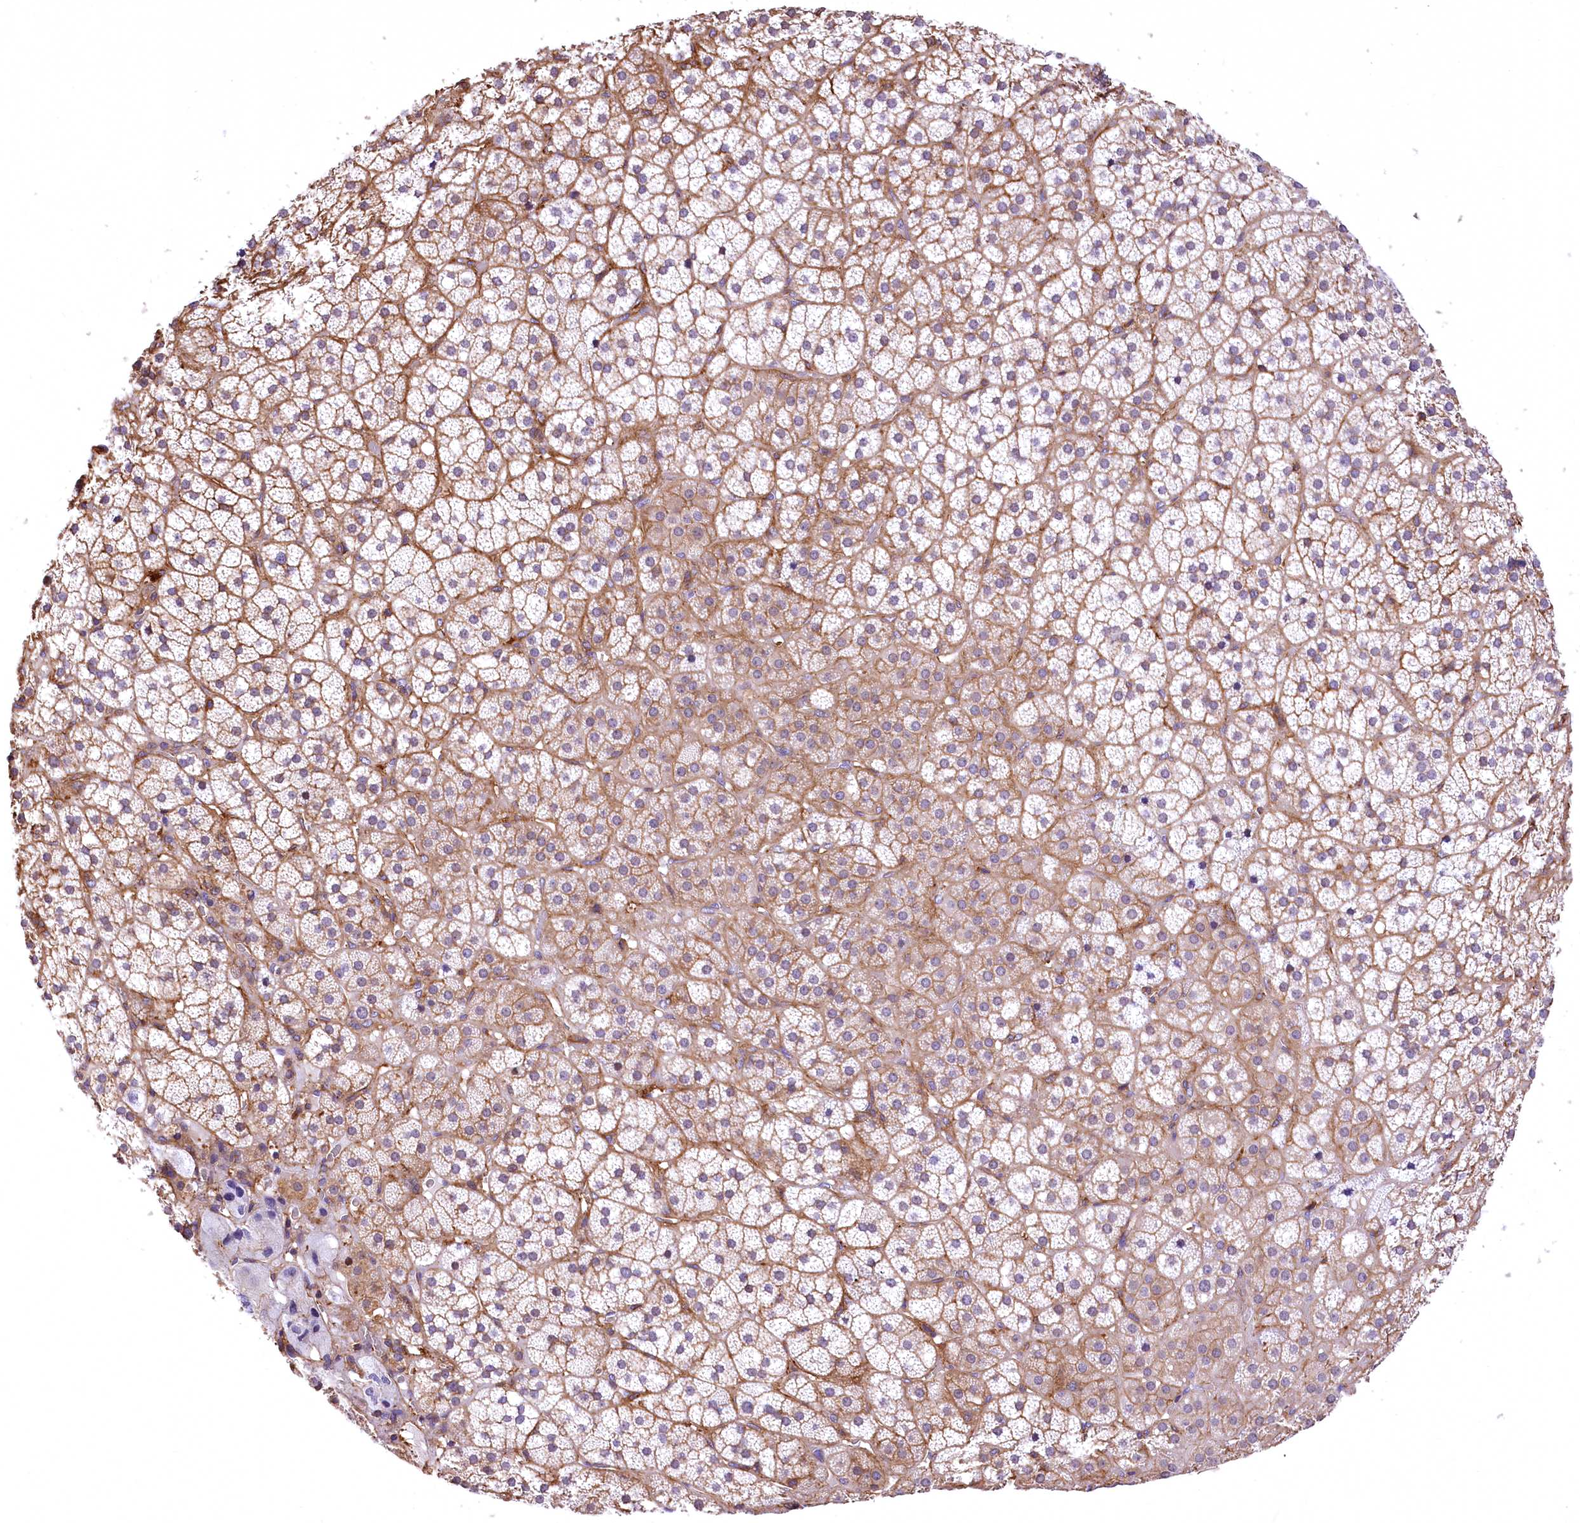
{"staining": {"intensity": "moderate", "quantity": "25%-75%", "location": "cytoplasmic/membranous"}, "tissue": "adrenal gland", "cell_type": "Glandular cells", "image_type": "normal", "snomed": [{"axis": "morphology", "description": "Normal tissue, NOS"}, {"axis": "topography", "description": "Adrenal gland"}], "caption": "Unremarkable adrenal gland demonstrates moderate cytoplasmic/membranous expression in about 25%-75% of glandular cells The protein of interest is stained brown, and the nuclei are stained in blue (DAB (3,3'-diaminobenzidine) IHC with brightfield microscopy, high magnification)..", "gene": "DPP3", "patient": {"sex": "female", "age": 44}}